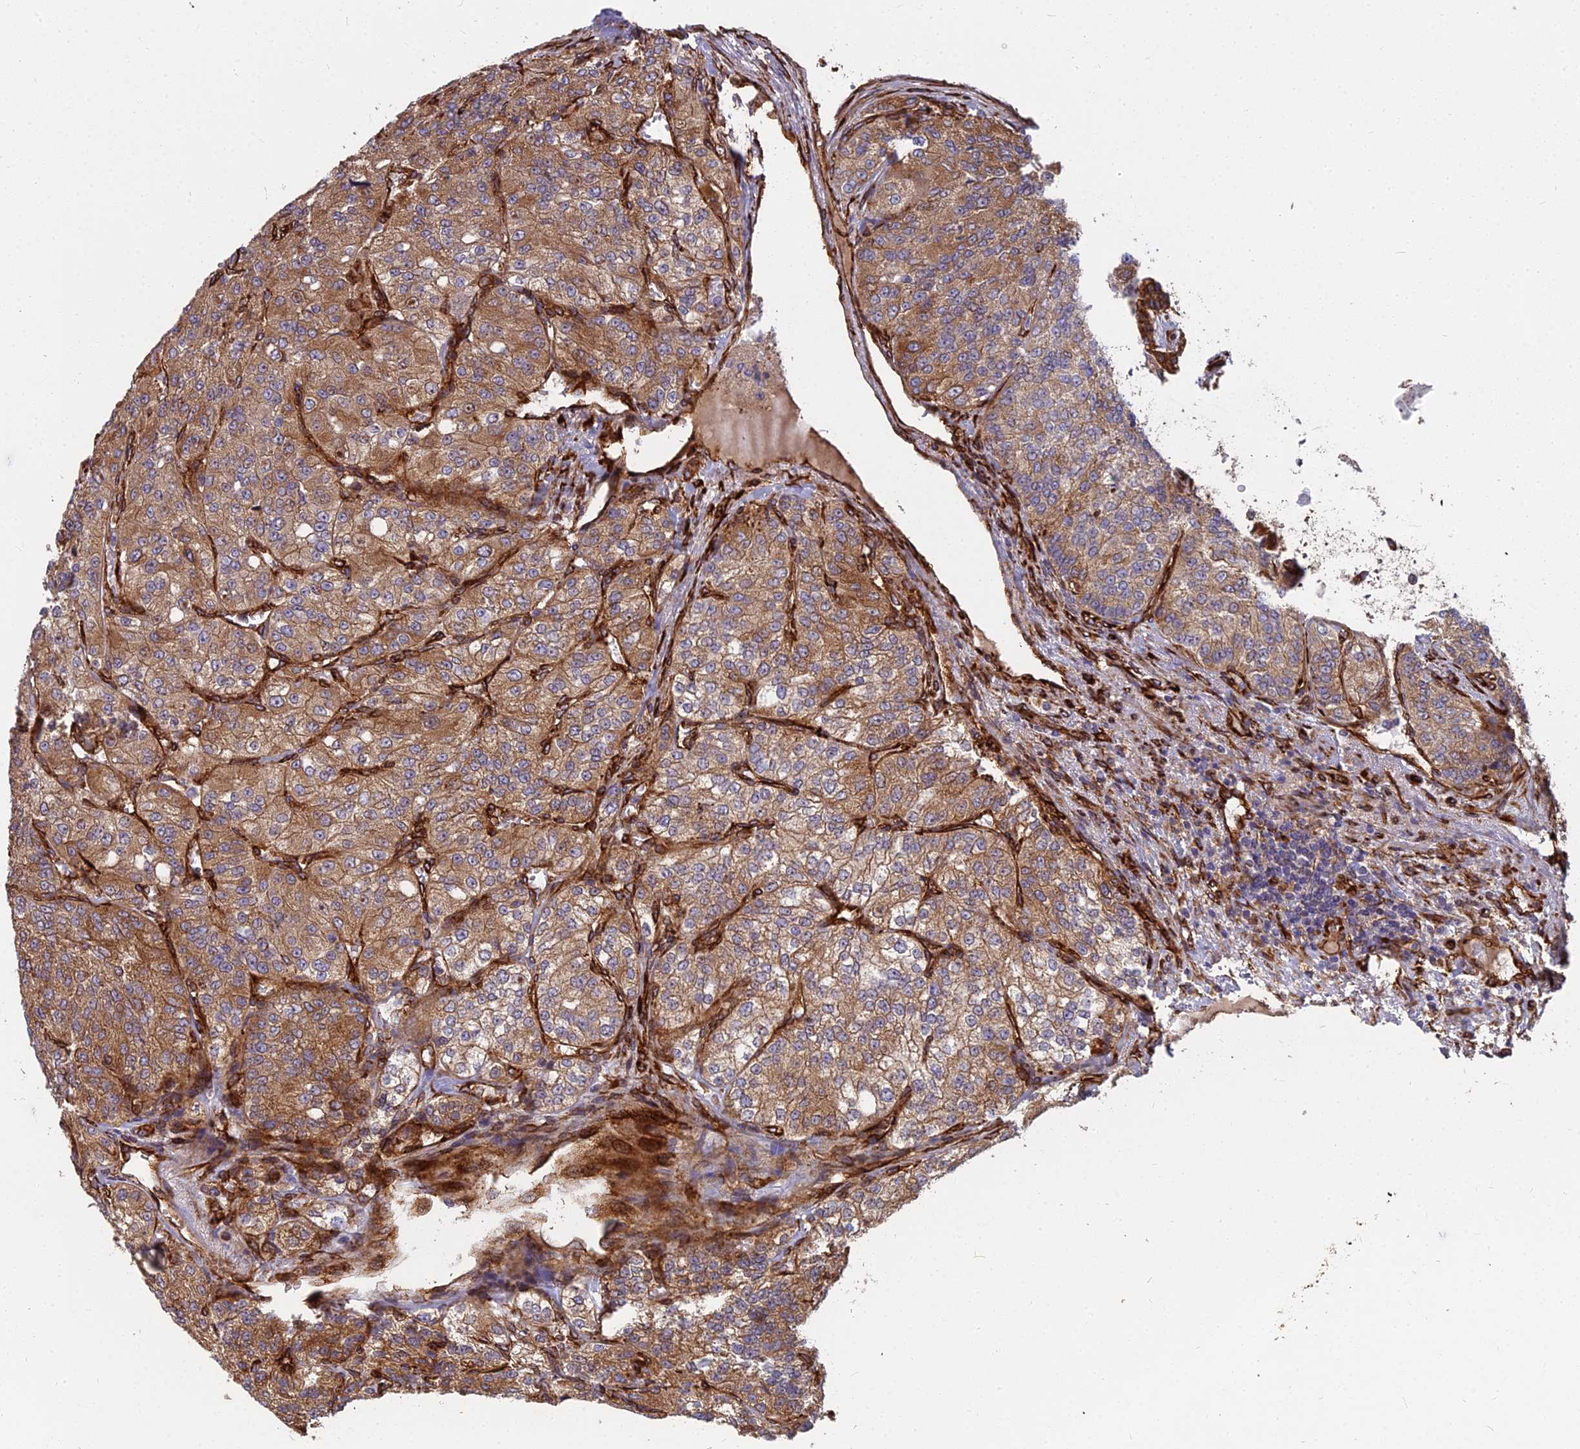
{"staining": {"intensity": "moderate", "quantity": ">75%", "location": "cytoplasmic/membranous"}, "tissue": "renal cancer", "cell_type": "Tumor cells", "image_type": "cancer", "snomed": [{"axis": "morphology", "description": "Adenocarcinoma, NOS"}, {"axis": "topography", "description": "Kidney"}], "caption": "This histopathology image reveals IHC staining of renal adenocarcinoma, with medium moderate cytoplasmic/membranous positivity in approximately >75% of tumor cells.", "gene": "NDUFAF7", "patient": {"sex": "female", "age": 63}}